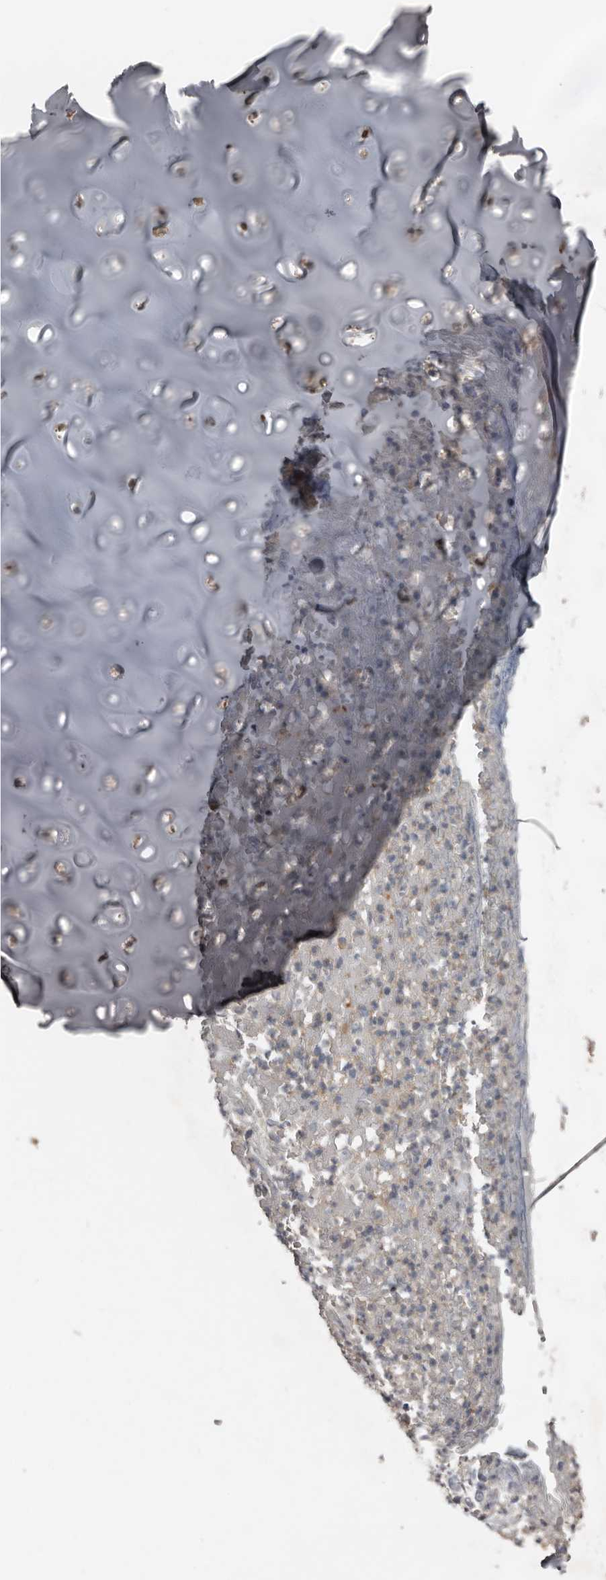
{"staining": {"intensity": "weak", "quantity": ">75%", "location": "cytoplasmic/membranous"}, "tissue": "adipose tissue", "cell_type": "Adipocytes", "image_type": "normal", "snomed": [{"axis": "morphology", "description": "Normal tissue, NOS"}, {"axis": "morphology", "description": "Basal cell carcinoma"}, {"axis": "topography", "description": "Cartilage tissue"}, {"axis": "topography", "description": "Nasopharynx"}, {"axis": "topography", "description": "Oral tissue"}], "caption": "This is an image of immunohistochemistry staining of normal adipose tissue, which shows weak expression in the cytoplasmic/membranous of adipocytes.", "gene": "RBKS", "patient": {"sex": "female", "age": 77}}